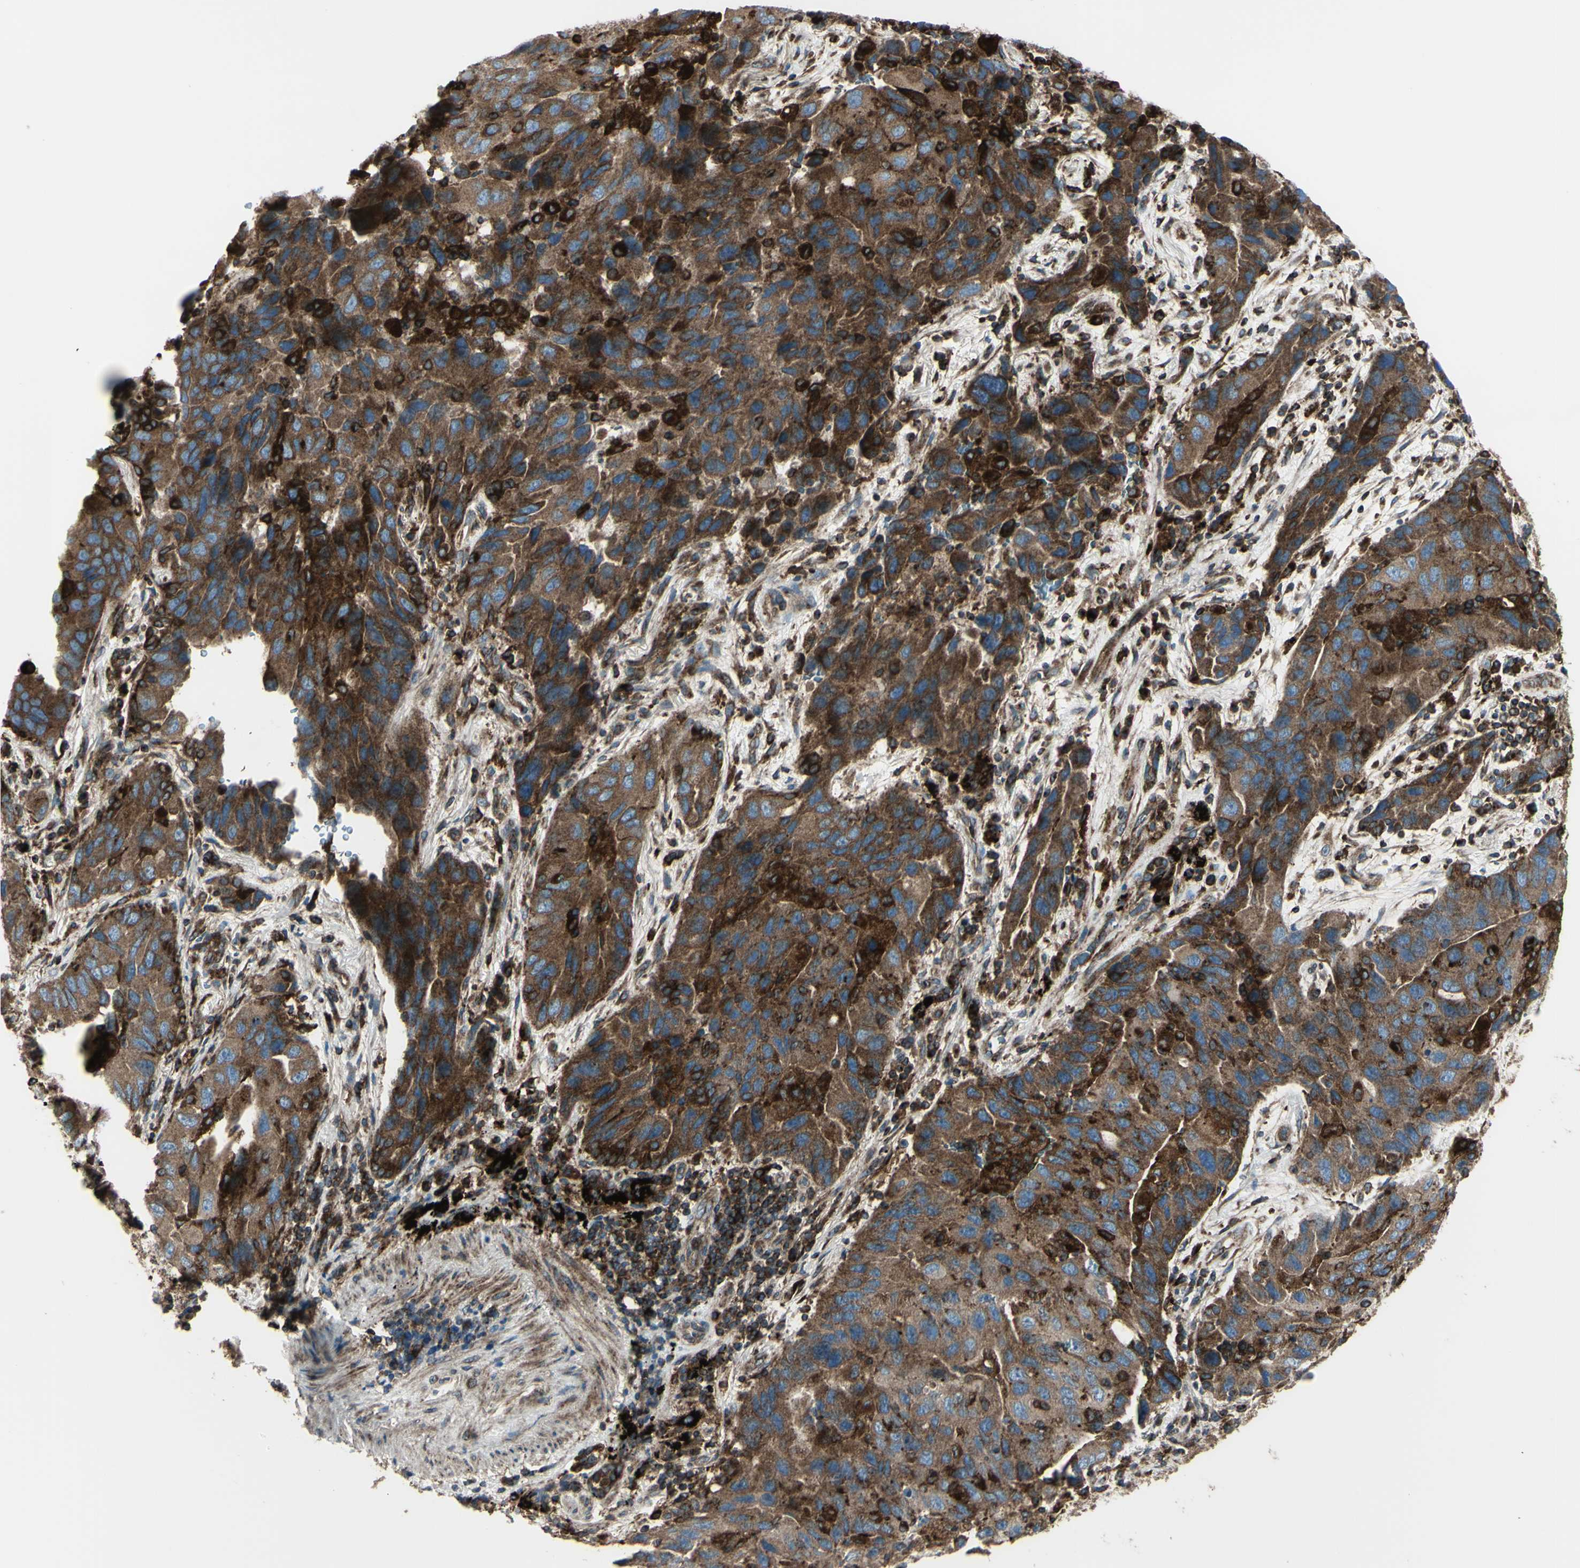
{"staining": {"intensity": "strong", "quantity": ">75%", "location": "cytoplasmic/membranous"}, "tissue": "lung cancer", "cell_type": "Tumor cells", "image_type": "cancer", "snomed": [{"axis": "morphology", "description": "Adenocarcinoma, NOS"}, {"axis": "topography", "description": "Lung"}], "caption": "This is a micrograph of immunohistochemistry (IHC) staining of lung adenocarcinoma, which shows strong expression in the cytoplasmic/membranous of tumor cells.", "gene": "NAPA", "patient": {"sex": "female", "age": 65}}